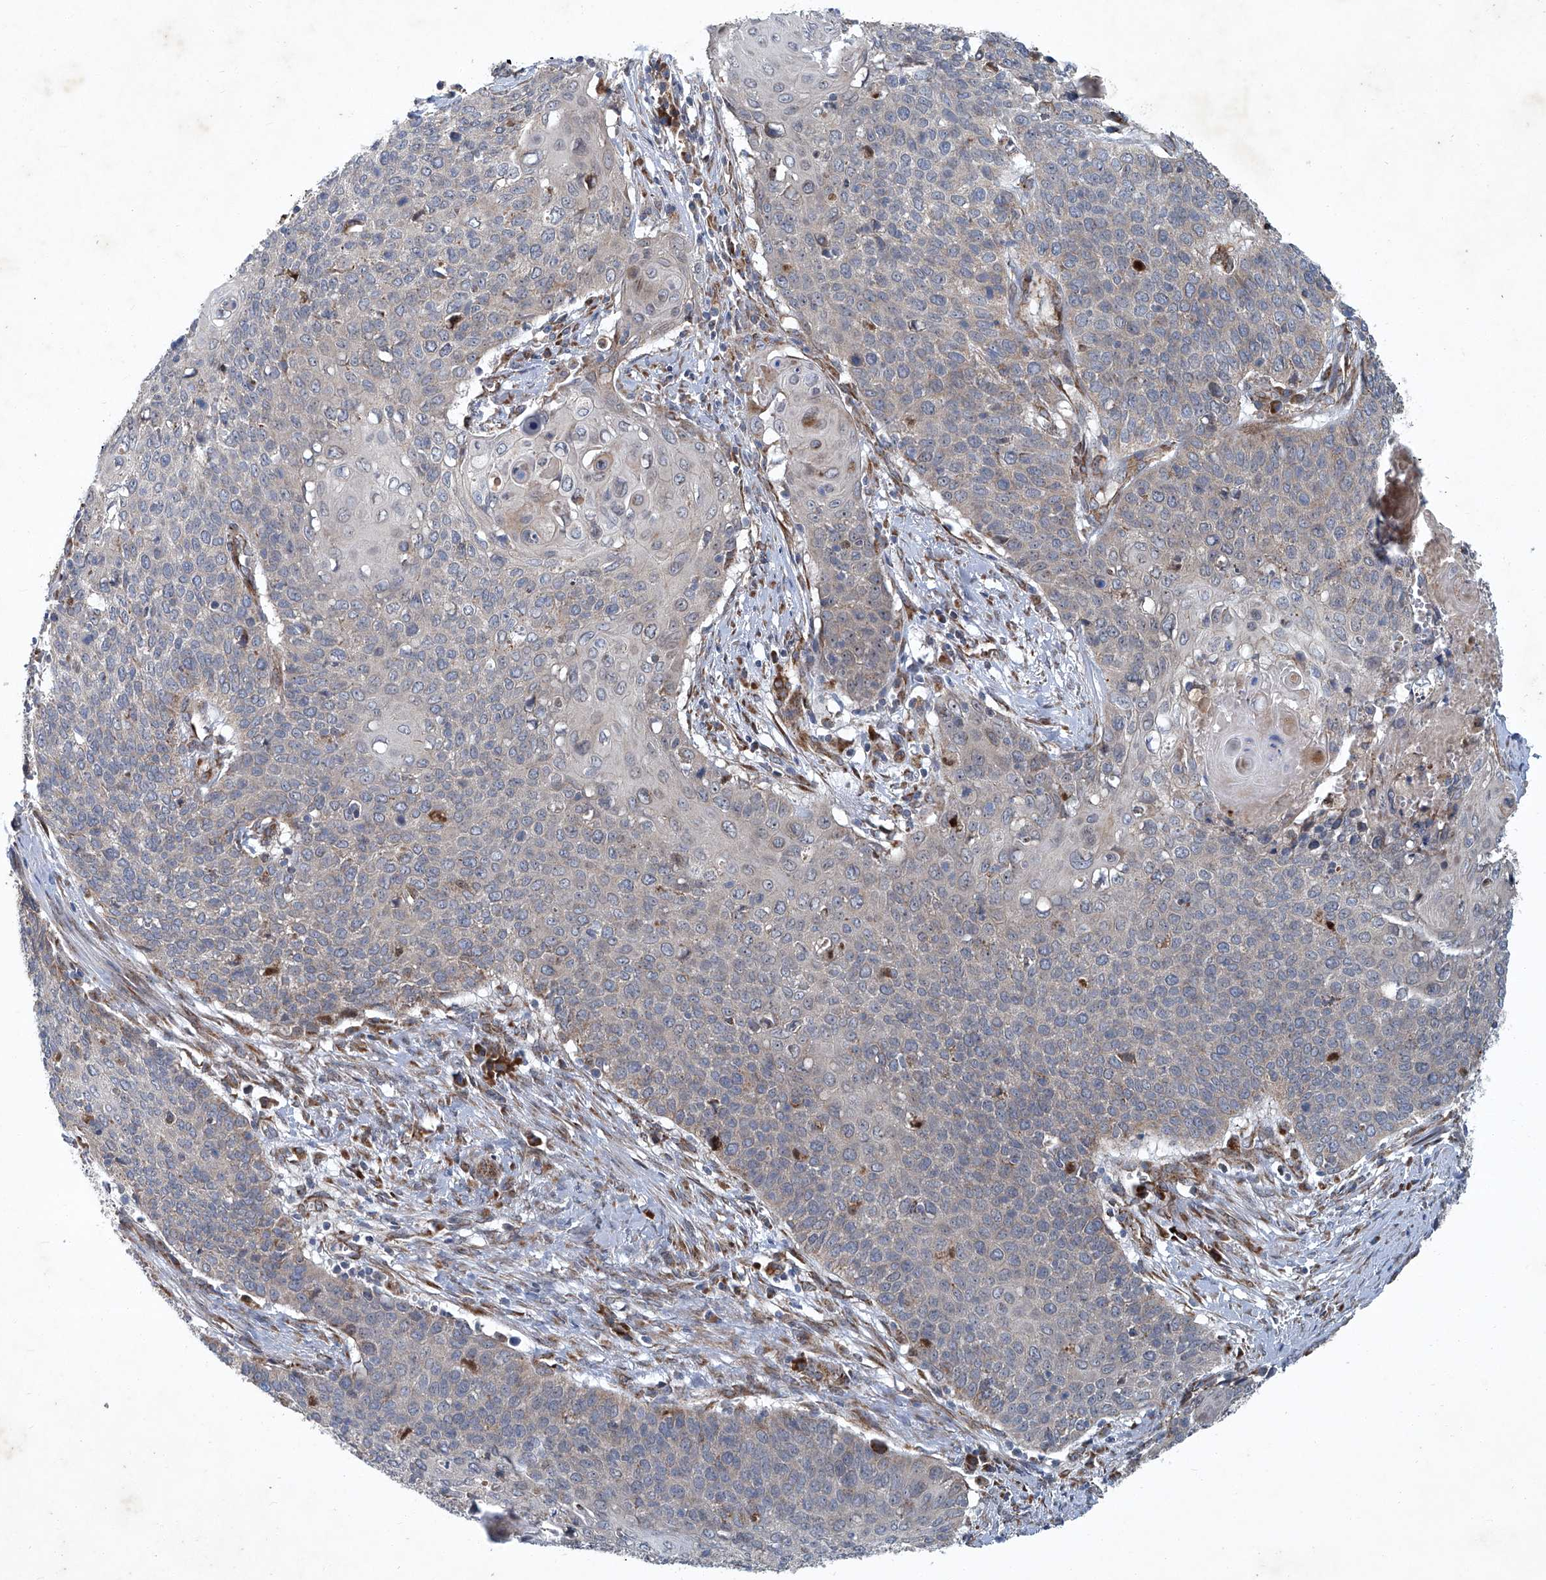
{"staining": {"intensity": "weak", "quantity": "<25%", "location": "cytoplasmic/membranous"}, "tissue": "cervical cancer", "cell_type": "Tumor cells", "image_type": "cancer", "snomed": [{"axis": "morphology", "description": "Squamous cell carcinoma, NOS"}, {"axis": "topography", "description": "Cervix"}], "caption": "An IHC photomicrograph of squamous cell carcinoma (cervical) is shown. There is no staining in tumor cells of squamous cell carcinoma (cervical).", "gene": "GPR132", "patient": {"sex": "female", "age": 39}}